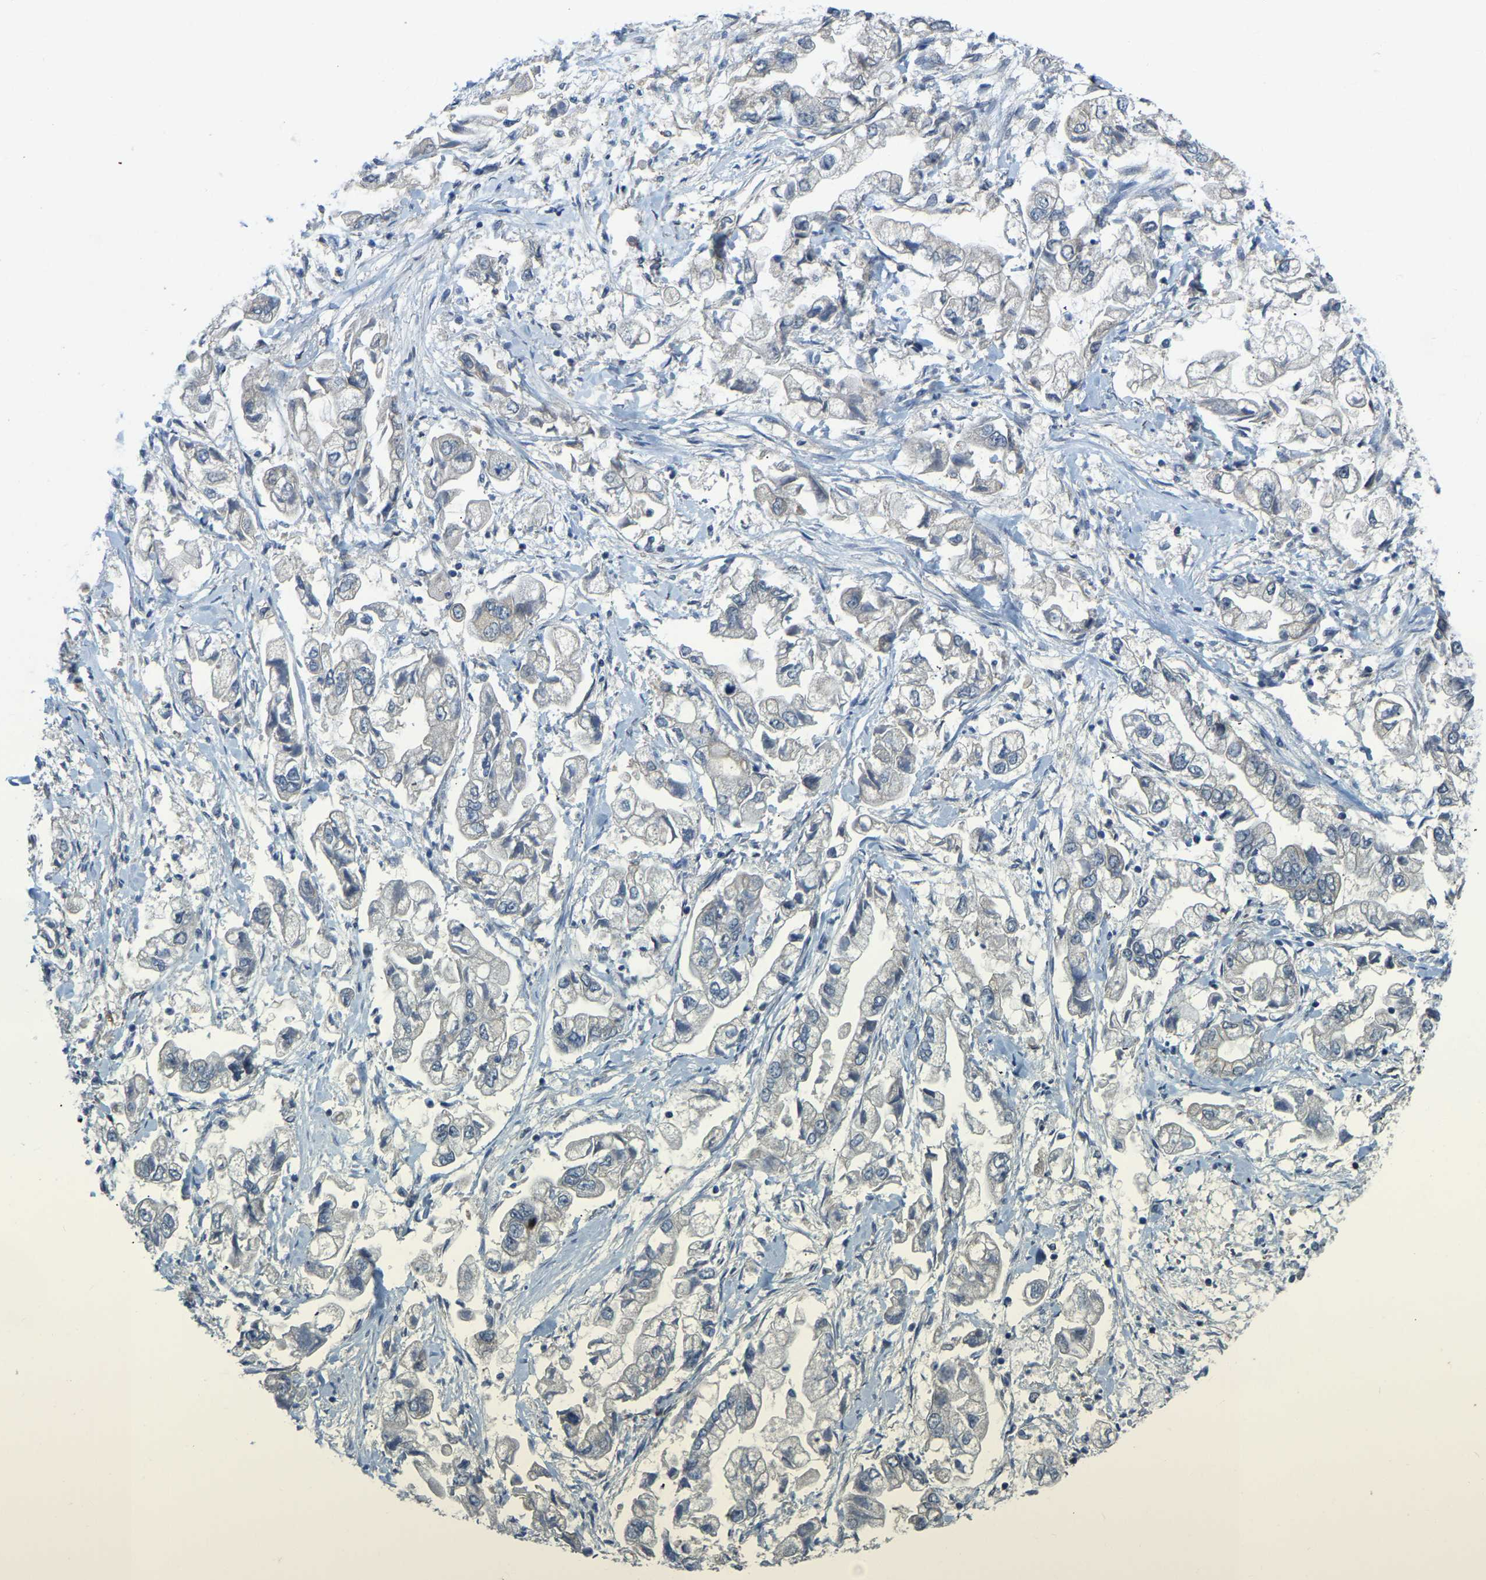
{"staining": {"intensity": "negative", "quantity": "none", "location": "none"}, "tissue": "stomach cancer", "cell_type": "Tumor cells", "image_type": "cancer", "snomed": [{"axis": "morphology", "description": "Normal tissue, NOS"}, {"axis": "morphology", "description": "Adenocarcinoma, NOS"}, {"axis": "topography", "description": "Stomach"}], "caption": "This is an immunohistochemistry photomicrograph of stomach cancer (adenocarcinoma). There is no expression in tumor cells.", "gene": "AHNAK", "patient": {"sex": "male", "age": 62}}